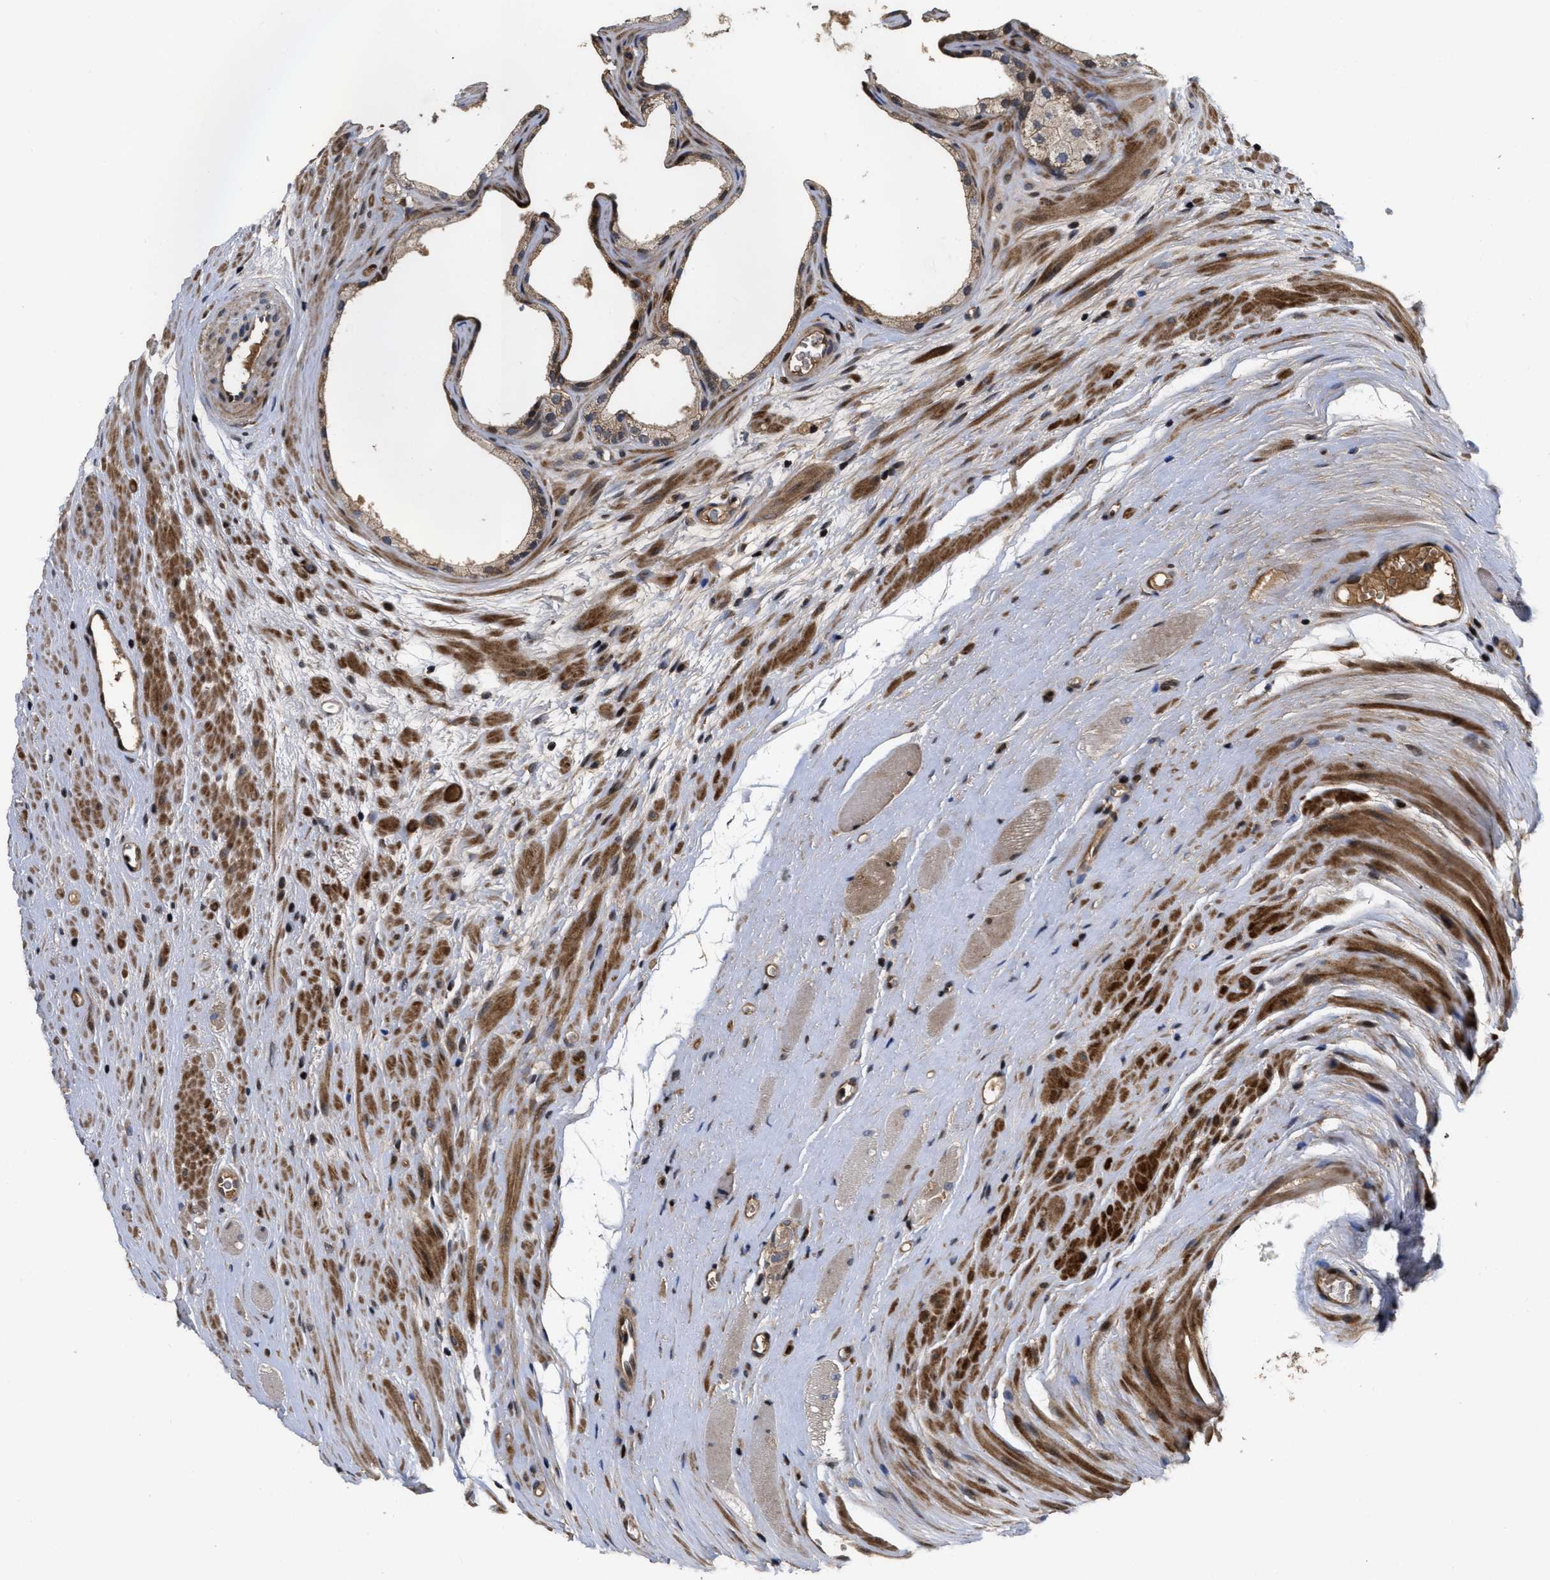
{"staining": {"intensity": "moderate", "quantity": "25%-75%", "location": "cytoplasmic/membranous,nuclear"}, "tissue": "prostate cancer", "cell_type": "Tumor cells", "image_type": "cancer", "snomed": [{"axis": "morphology", "description": "Adenocarcinoma, High grade"}, {"axis": "topography", "description": "Prostate"}], "caption": "The image displays a brown stain indicating the presence of a protein in the cytoplasmic/membranous and nuclear of tumor cells in adenocarcinoma (high-grade) (prostate).", "gene": "CBR3", "patient": {"sex": "male", "age": 71}}